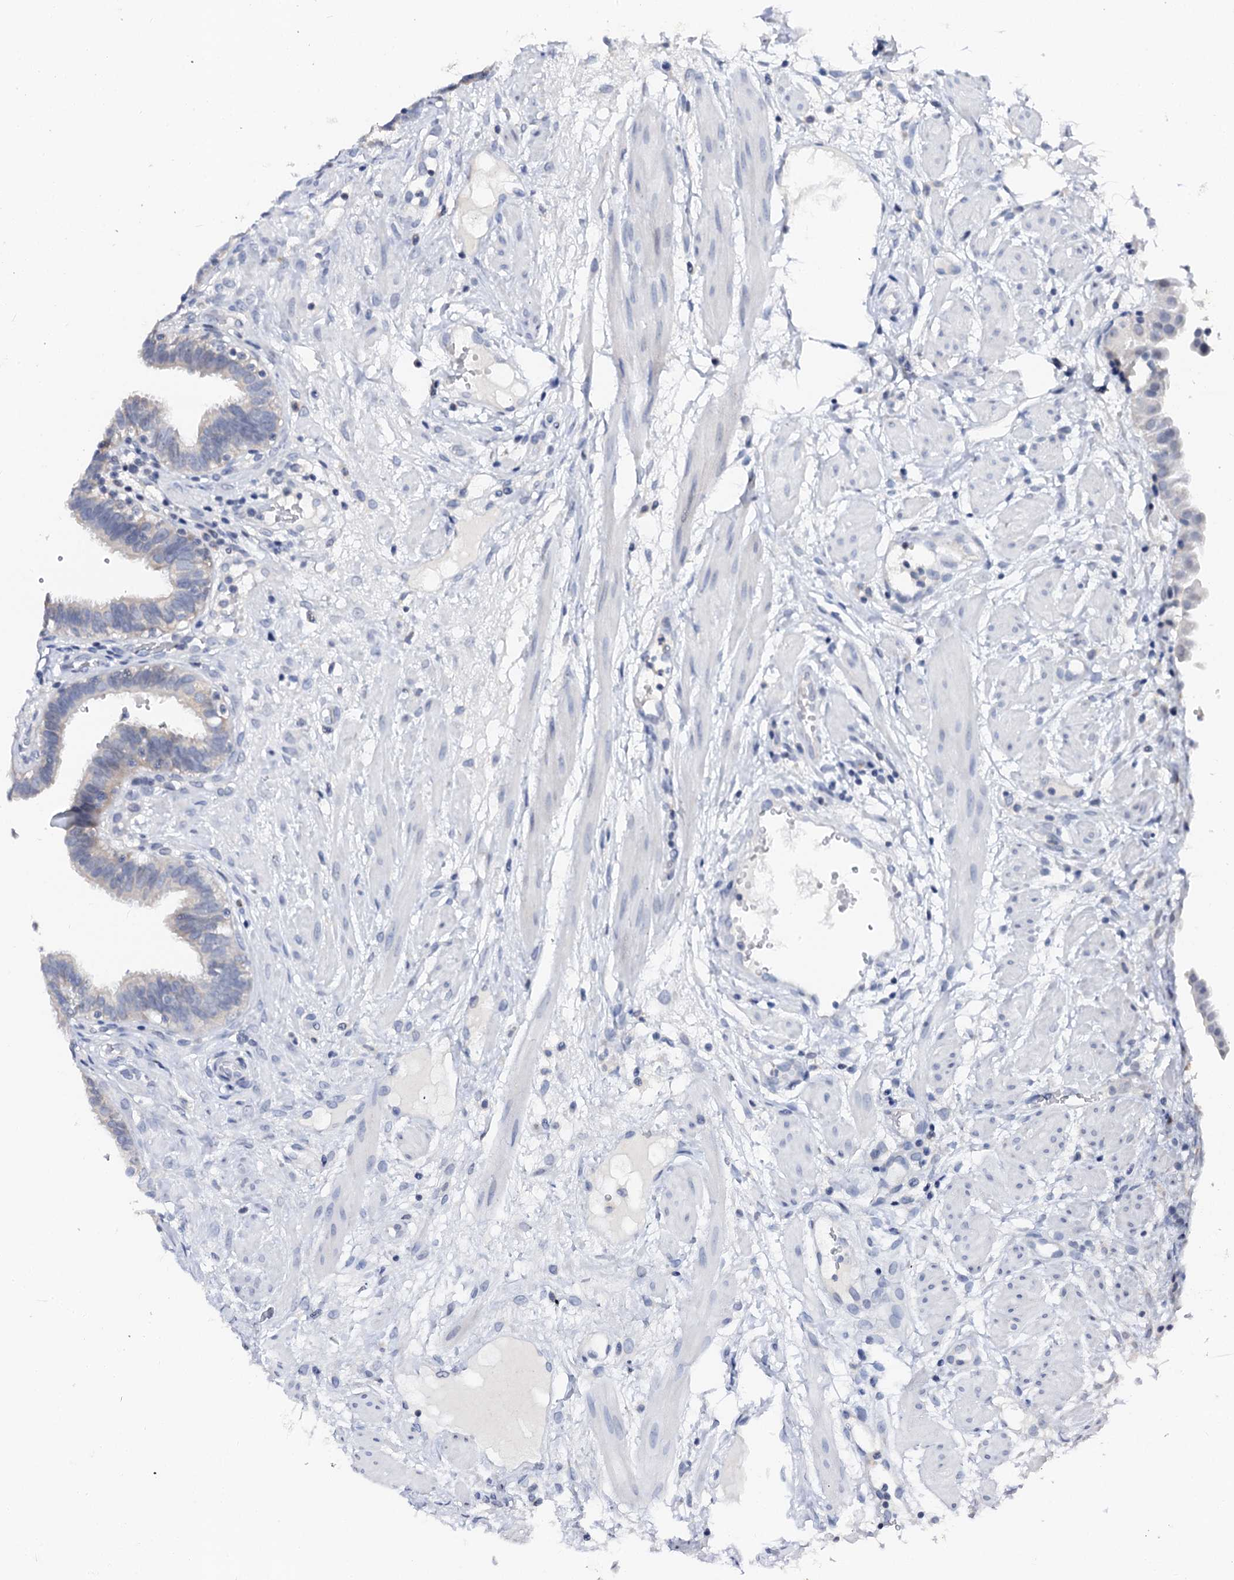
{"staining": {"intensity": "weak", "quantity": "<25%", "location": "cytoplasmic/membranous"}, "tissue": "fallopian tube", "cell_type": "Glandular cells", "image_type": "normal", "snomed": [{"axis": "morphology", "description": "Normal tissue, NOS"}, {"axis": "topography", "description": "Fallopian tube"}, {"axis": "topography", "description": "Placenta"}], "caption": "This is an immunohistochemistry photomicrograph of benign fallopian tube. There is no positivity in glandular cells.", "gene": "NALF1", "patient": {"sex": "female", "age": 32}}